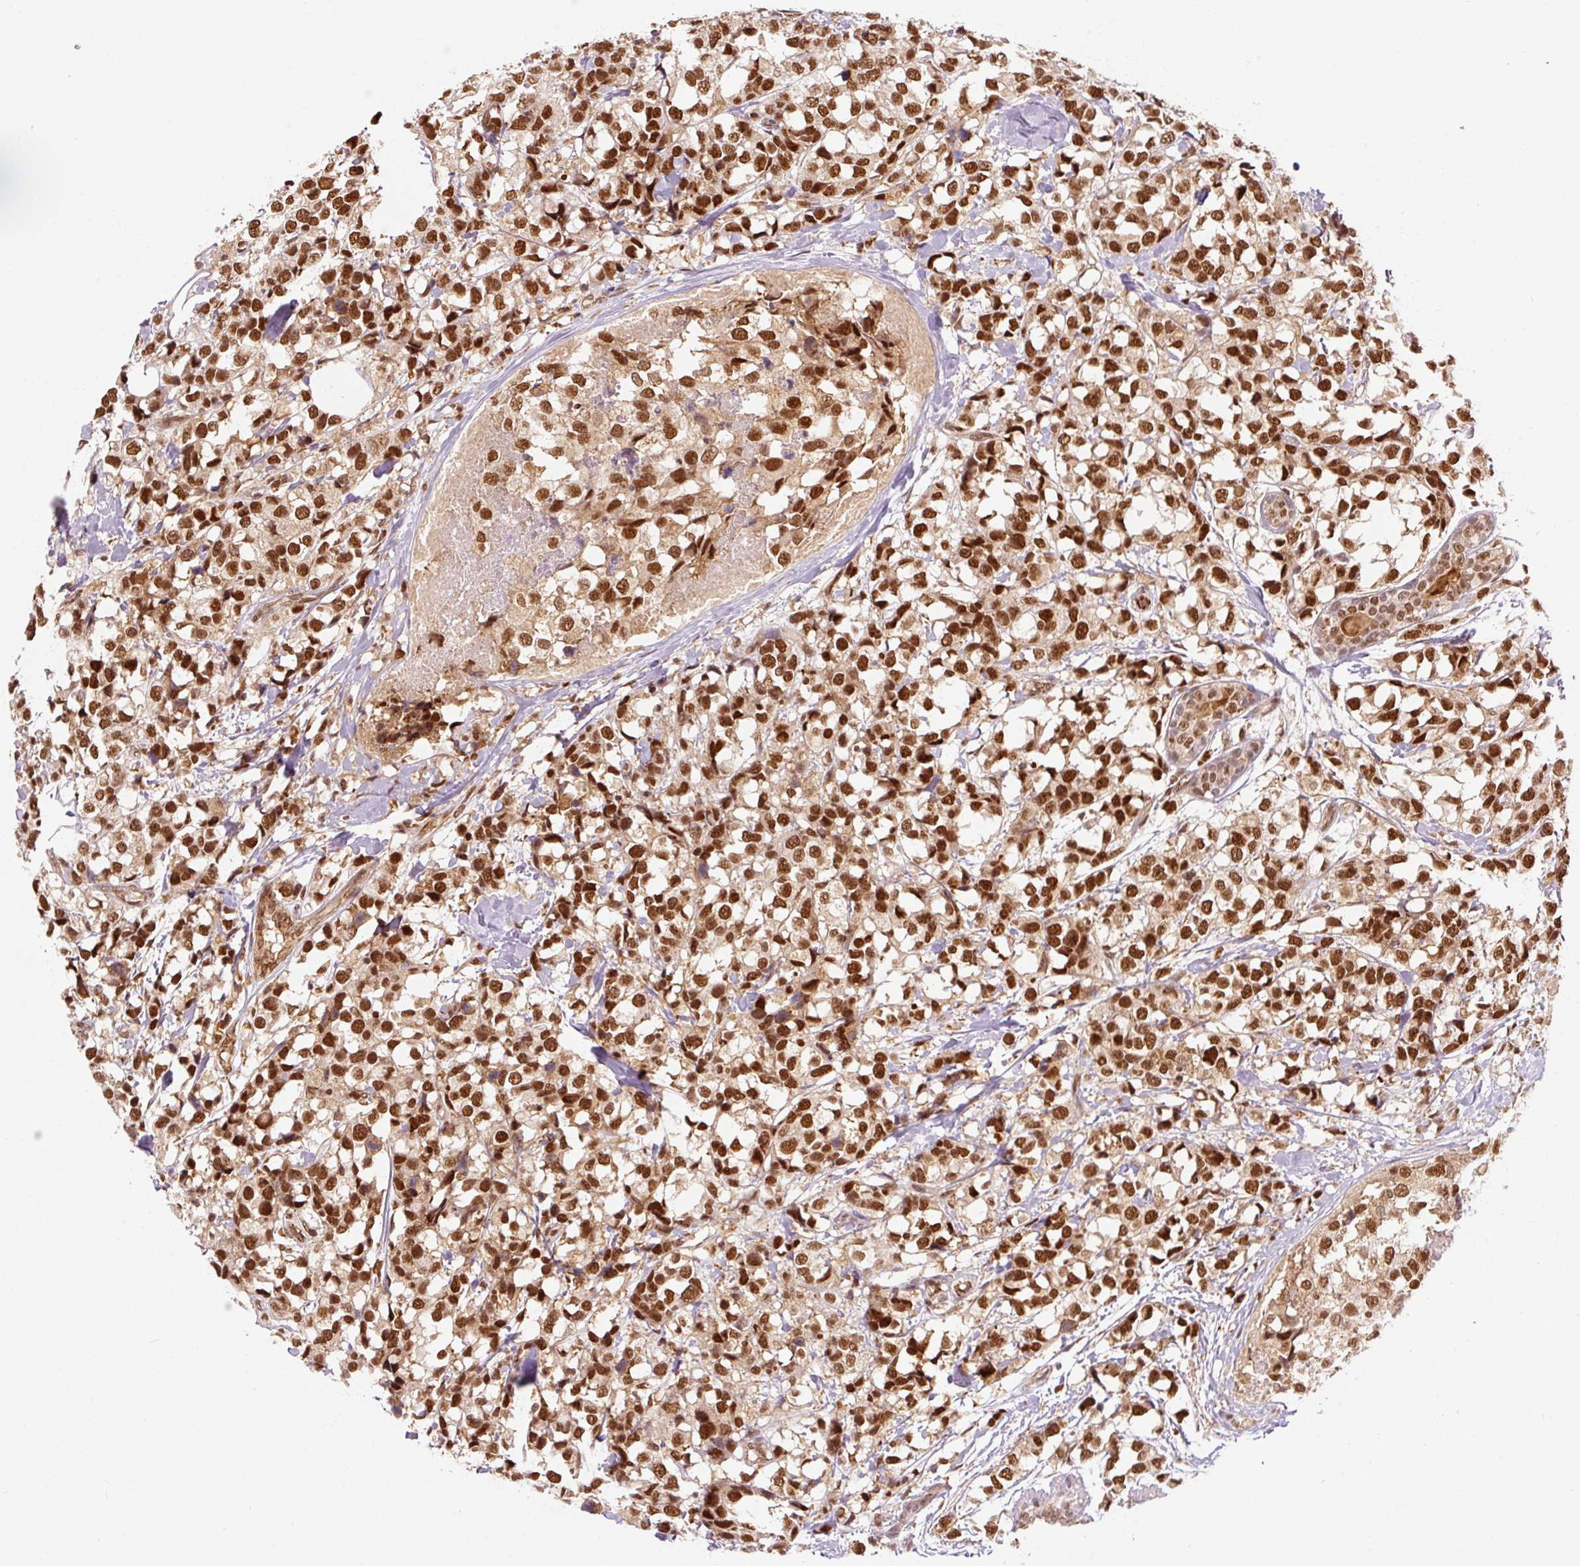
{"staining": {"intensity": "strong", "quantity": ">75%", "location": "nuclear"}, "tissue": "breast cancer", "cell_type": "Tumor cells", "image_type": "cancer", "snomed": [{"axis": "morphology", "description": "Lobular carcinoma"}, {"axis": "topography", "description": "Breast"}], "caption": "Immunohistochemical staining of human breast lobular carcinoma exhibits high levels of strong nuclear positivity in about >75% of tumor cells.", "gene": "CSTF1", "patient": {"sex": "female", "age": 59}}